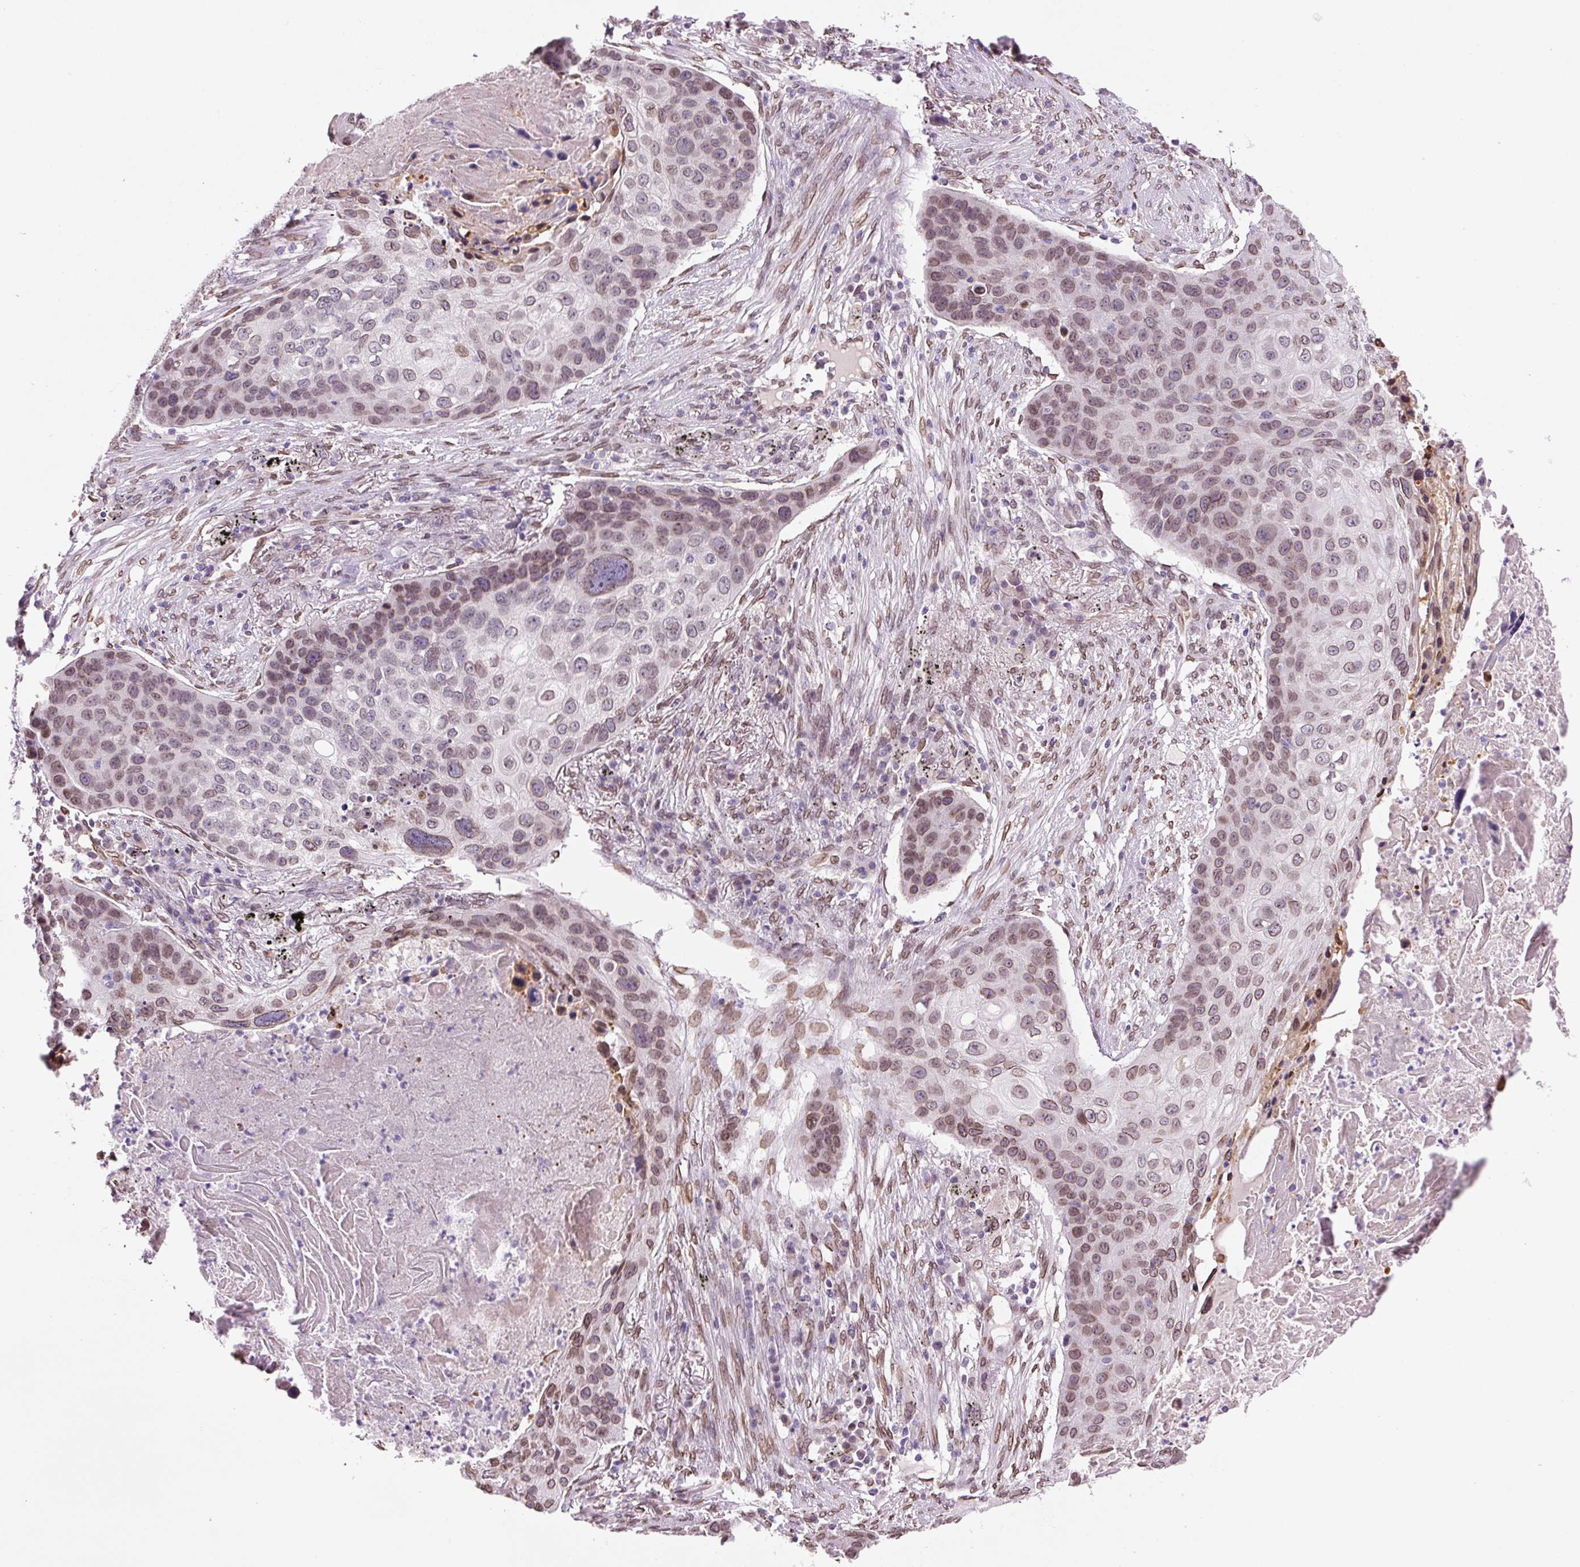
{"staining": {"intensity": "moderate", "quantity": "25%-75%", "location": "cytoplasmic/membranous,nuclear"}, "tissue": "lung cancer", "cell_type": "Tumor cells", "image_type": "cancer", "snomed": [{"axis": "morphology", "description": "Squamous cell carcinoma, NOS"}, {"axis": "topography", "description": "Lung"}], "caption": "A brown stain labels moderate cytoplasmic/membranous and nuclear positivity of a protein in squamous cell carcinoma (lung) tumor cells.", "gene": "ZNF224", "patient": {"sex": "female", "age": 63}}